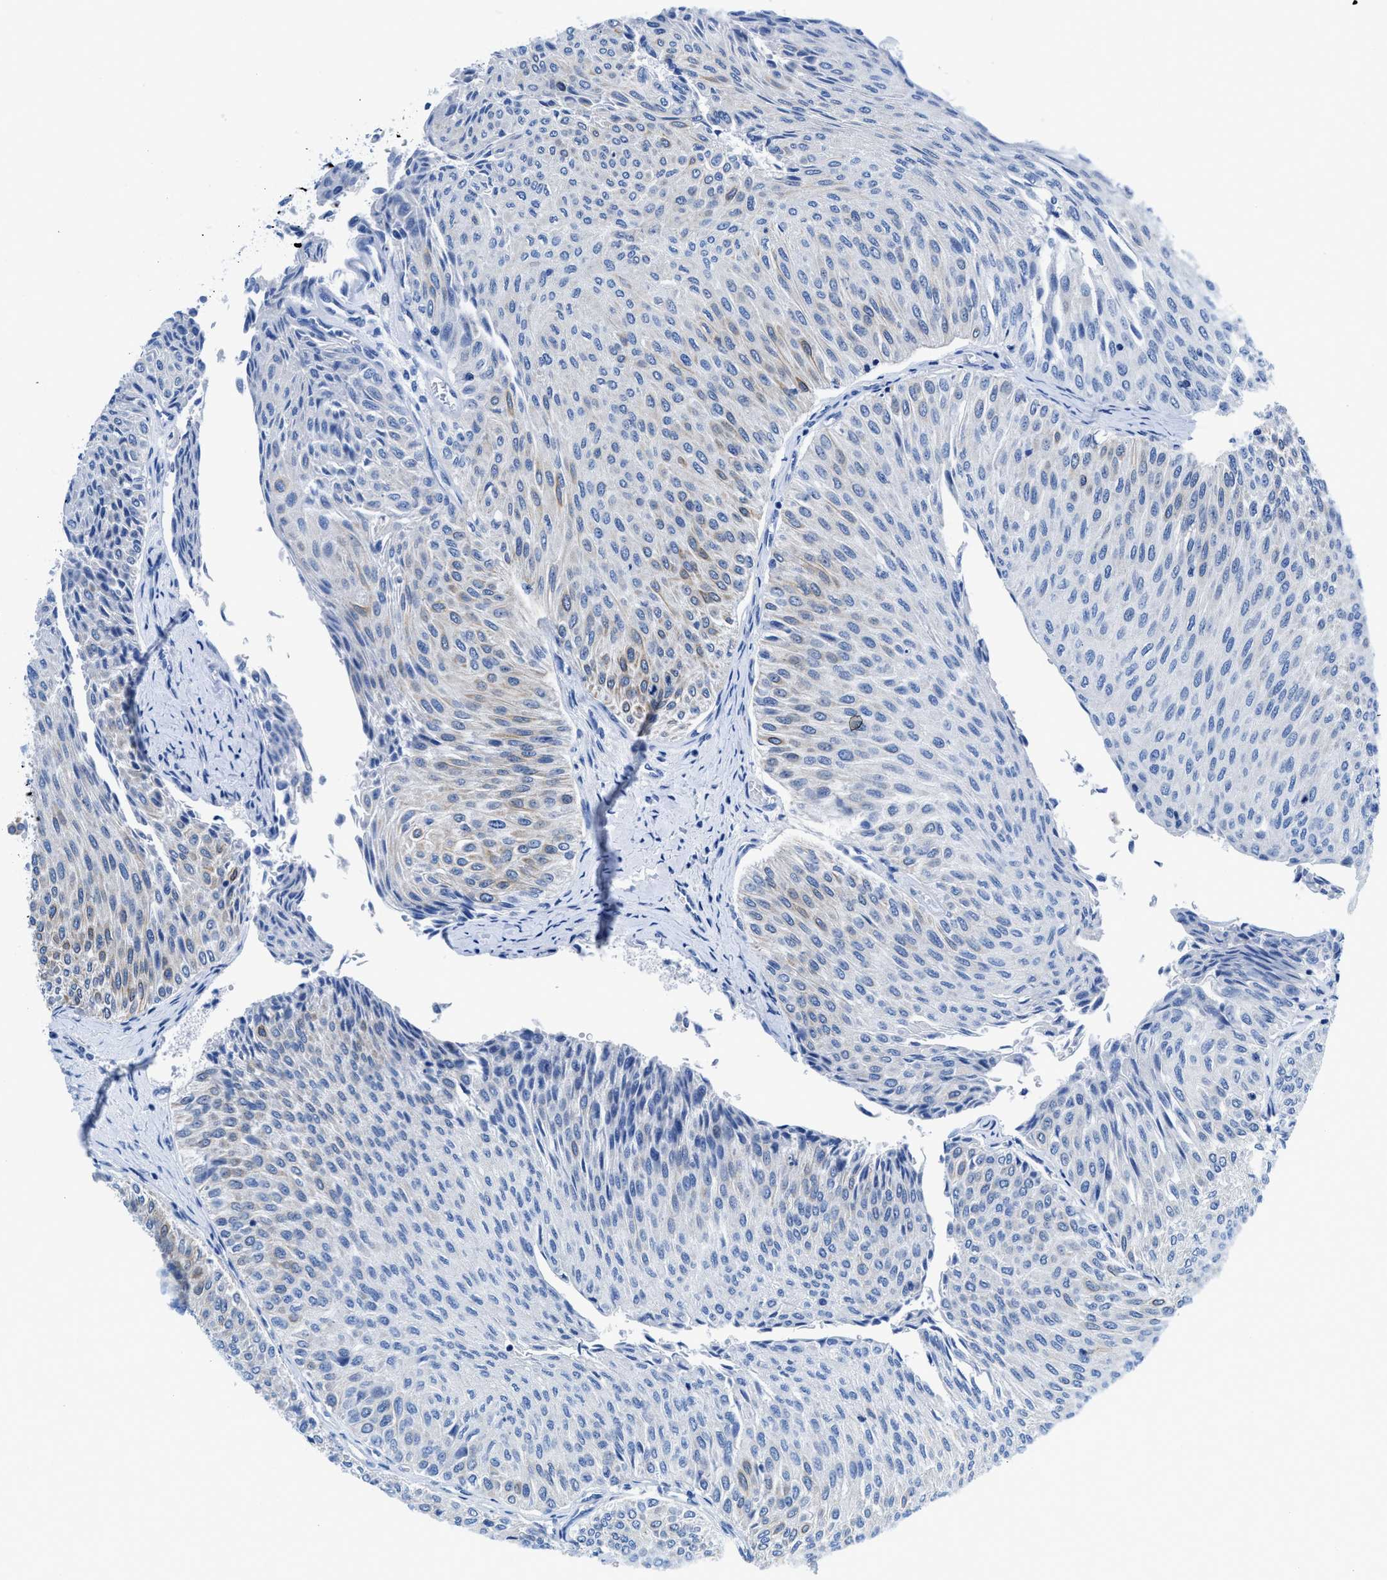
{"staining": {"intensity": "weak", "quantity": "<25%", "location": "cytoplasmic/membranous"}, "tissue": "urothelial cancer", "cell_type": "Tumor cells", "image_type": "cancer", "snomed": [{"axis": "morphology", "description": "Urothelial carcinoma, Low grade"}, {"axis": "topography", "description": "Urinary bladder"}], "caption": "IHC photomicrograph of human urothelial cancer stained for a protein (brown), which exhibits no positivity in tumor cells. Brightfield microscopy of immunohistochemistry (IHC) stained with DAB (3,3'-diaminobenzidine) (brown) and hematoxylin (blue), captured at high magnification.", "gene": "SLC10A6", "patient": {"sex": "male", "age": 78}}